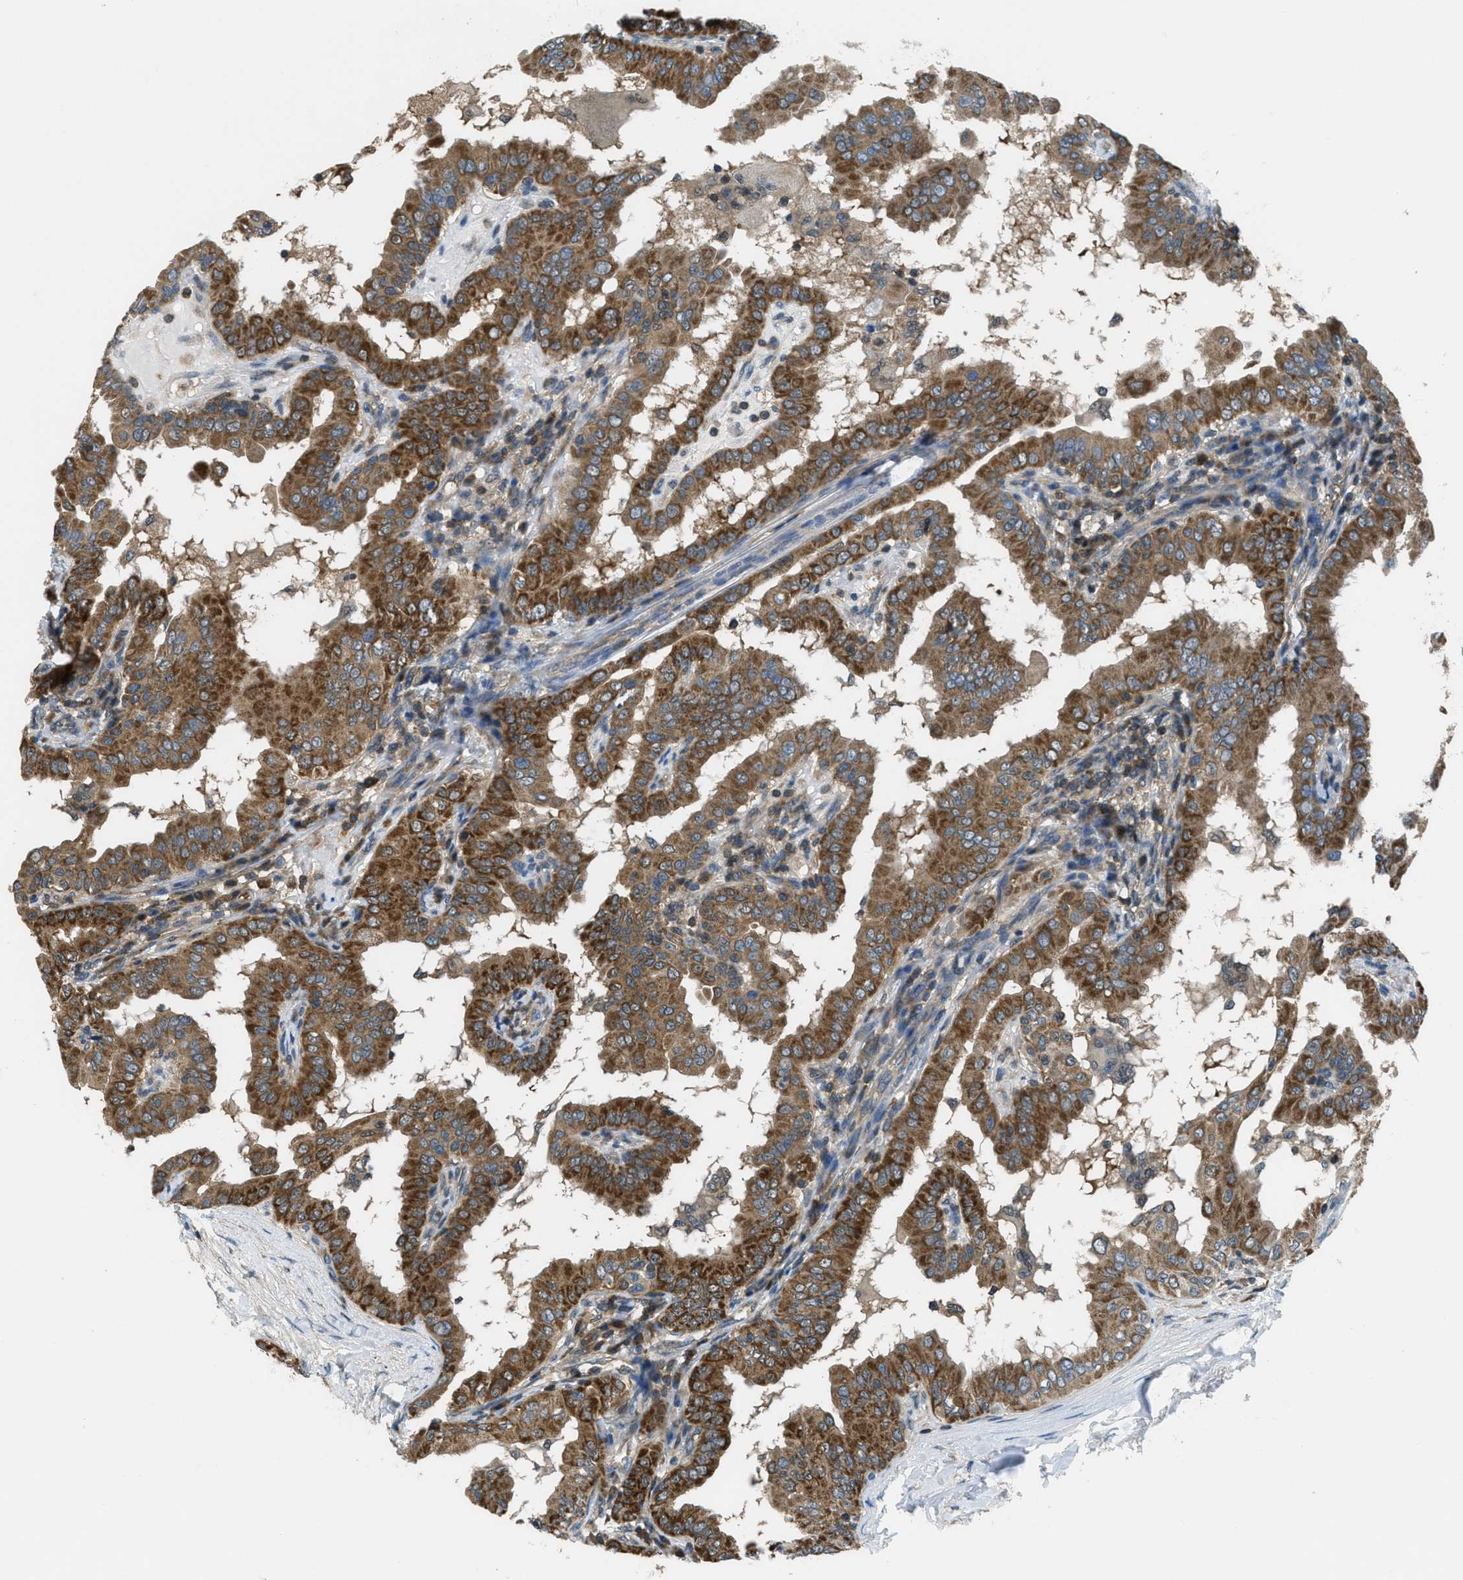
{"staining": {"intensity": "strong", "quantity": ">75%", "location": "cytoplasmic/membranous"}, "tissue": "thyroid cancer", "cell_type": "Tumor cells", "image_type": "cancer", "snomed": [{"axis": "morphology", "description": "Papillary adenocarcinoma, NOS"}, {"axis": "topography", "description": "Thyroid gland"}], "caption": "The photomicrograph shows immunohistochemical staining of thyroid cancer (papillary adenocarcinoma). There is strong cytoplasmic/membranous staining is seen in approximately >75% of tumor cells. Ihc stains the protein in brown and the nuclei are stained blue.", "gene": "PIP5K1C", "patient": {"sex": "male", "age": 33}}